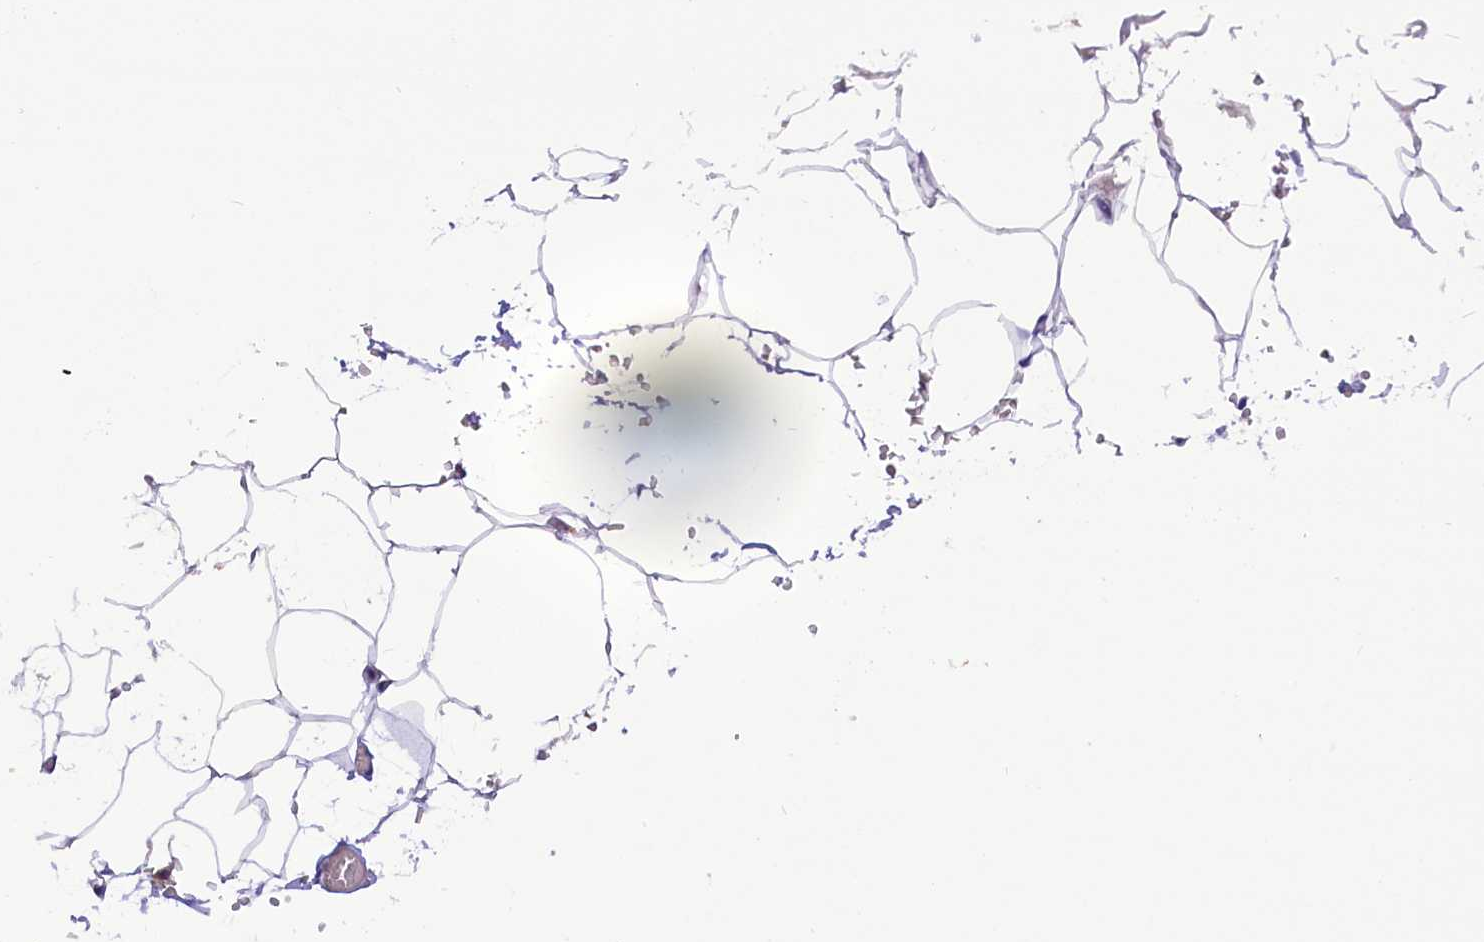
{"staining": {"intensity": "negative", "quantity": "none", "location": "none"}, "tissue": "adipose tissue", "cell_type": "Adipocytes", "image_type": "normal", "snomed": [{"axis": "morphology", "description": "Normal tissue, NOS"}, {"axis": "topography", "description": "Gallbladder"}, {"axis": "topography", "description": "Peripheral nerve tissue"}], "caption": "IHC micrograph of unremarkable adipose tissue stained for a protein (brown), which reveals no positivity in adipocytes.", "gene": "AP3B2", "patient": {"sex": "male", "age": 38}}